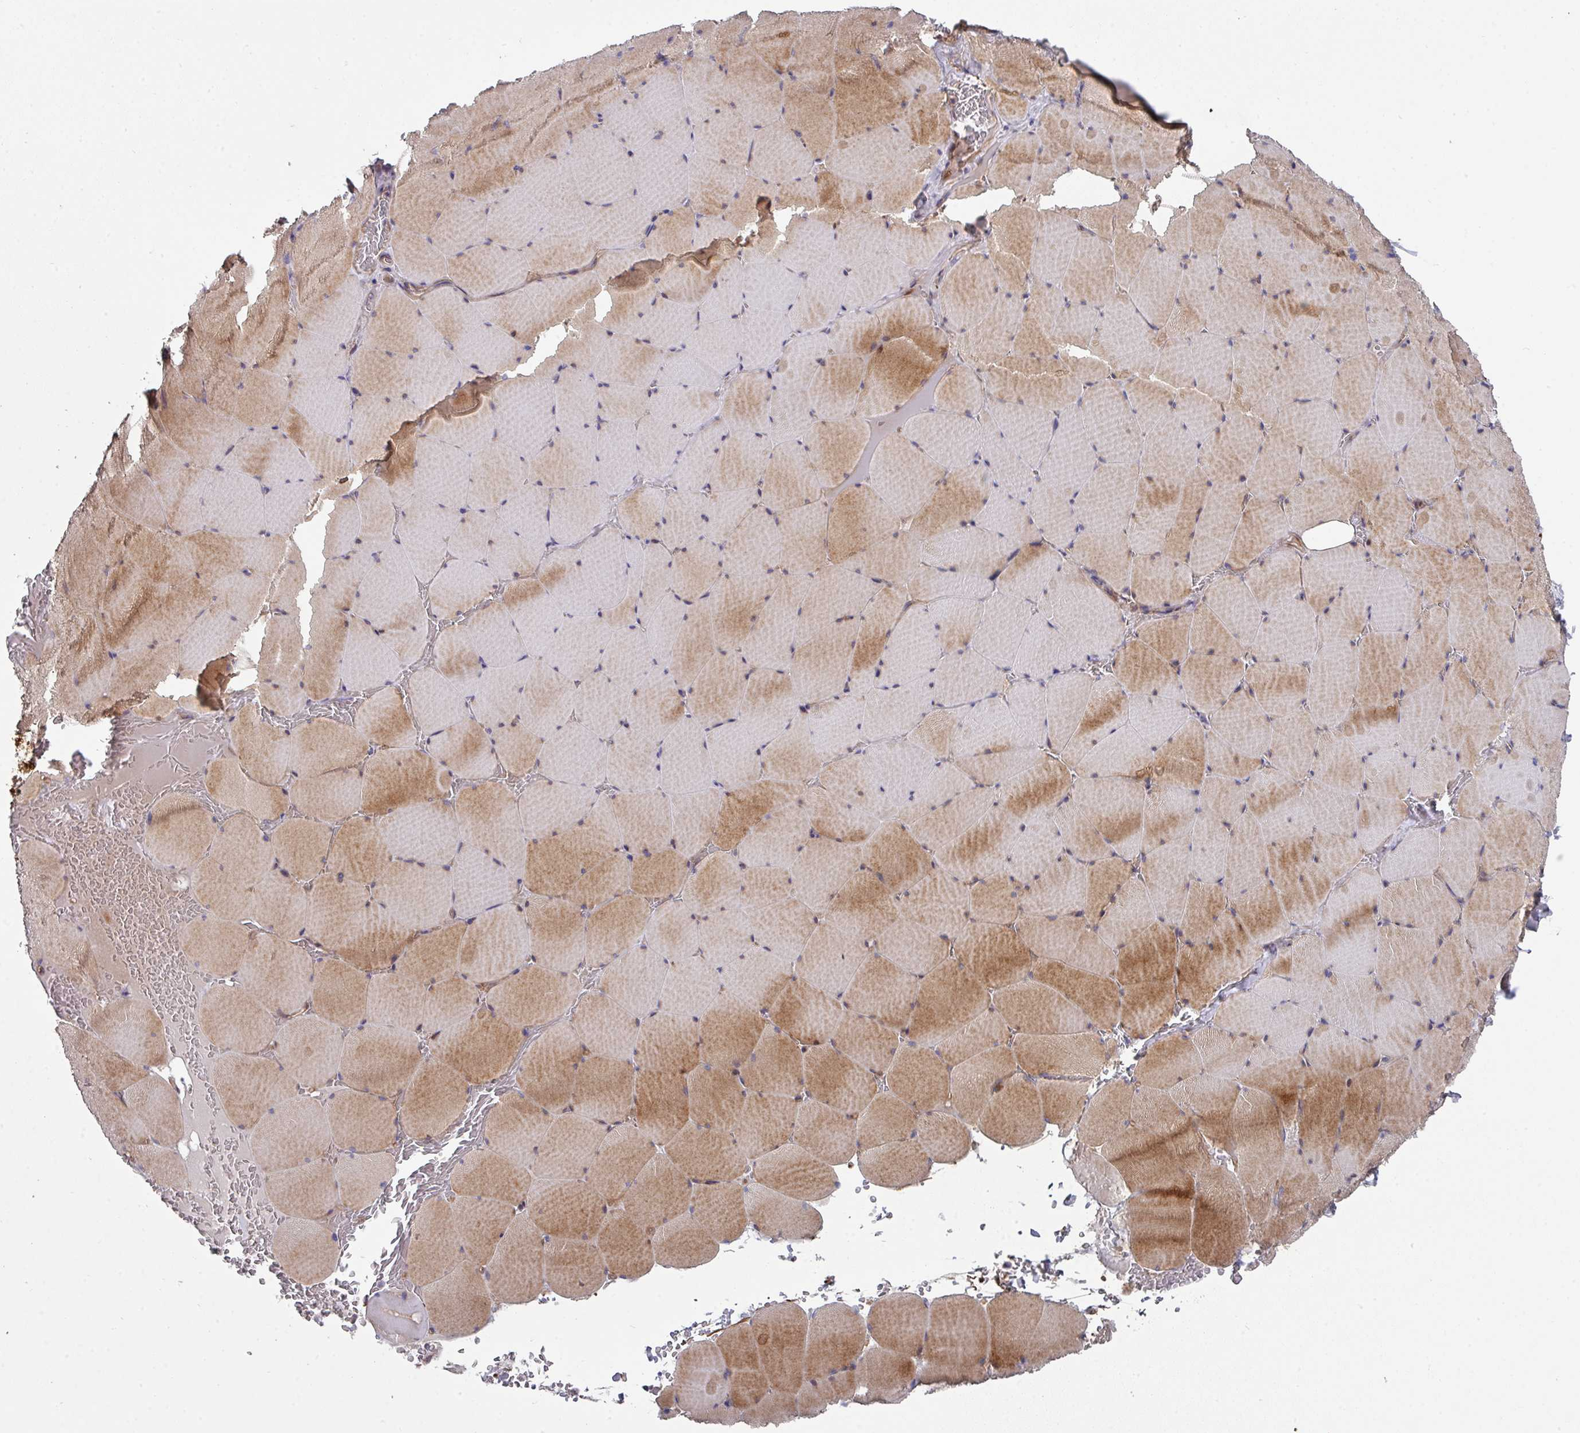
{"staining": {"intensity": "moderate", "quantity": ">75%", "location": "cytoplasmic/membranous"}, "tissue": "skeletal muscle", "cell_type": "Myocytes", "image_type": "normal", "snomed": [{"axis": "morphology", "description": "Normal tissue, NOS"}, {"axis": "topography", "description": "Skeletal muscle"}, {"axis": "topography", "description": "Head-Neck"}], "caption": "IHC (DAB (3,3'-diaminobenzidine)) staining of unremarkable human skeletal muscle exhibits moderate cytoplasmic/membranous protein staining in approximately >75% of myocytes.", "gene": "DCAF12L1", "patient": {"sex": "male", "age": 66}}